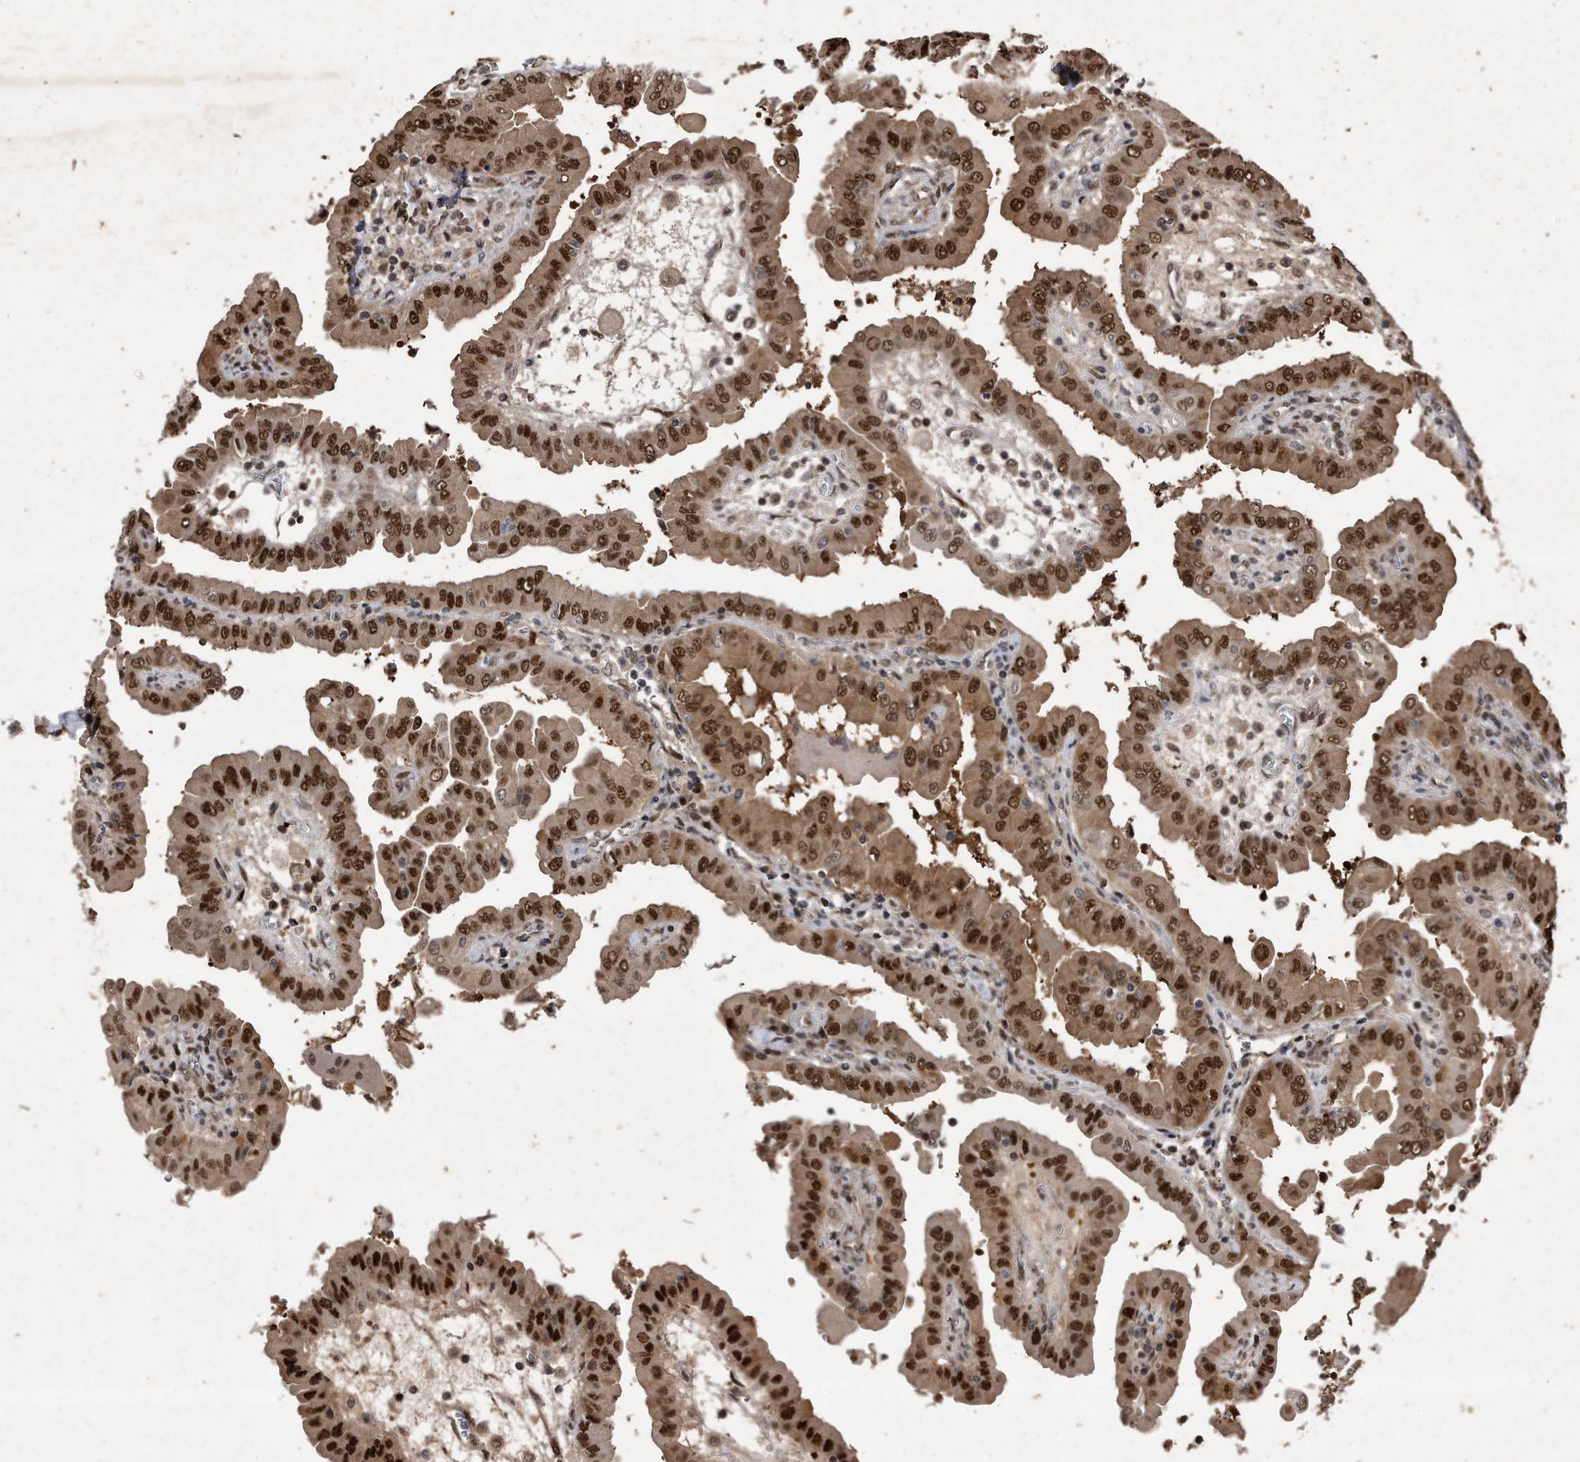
{"staining": {"intensity": "strong", "quantity": ">75%", "location": "cytoplasmic/membranous,nuclear"}, "tissue": "thyroid cancer", "cell_type": "Tumor cells", "image_type": "cancer", "snomed": [{"axis": "morphology", "description": "Papillary adenocarcinoma, NOS"}, {"axis": "topography", "description": "Thyroid gland"}], "caption": "A histopathology image showing strong cytoplasmic/membranous and nuclear positivity in about >75% of tumor cells in papillary adenocarcinoma (thyroid), as visualized by brown immunohistochemical staining.", "gene": "RAD23B", "patient": {"sex": "male", "age": 33}}